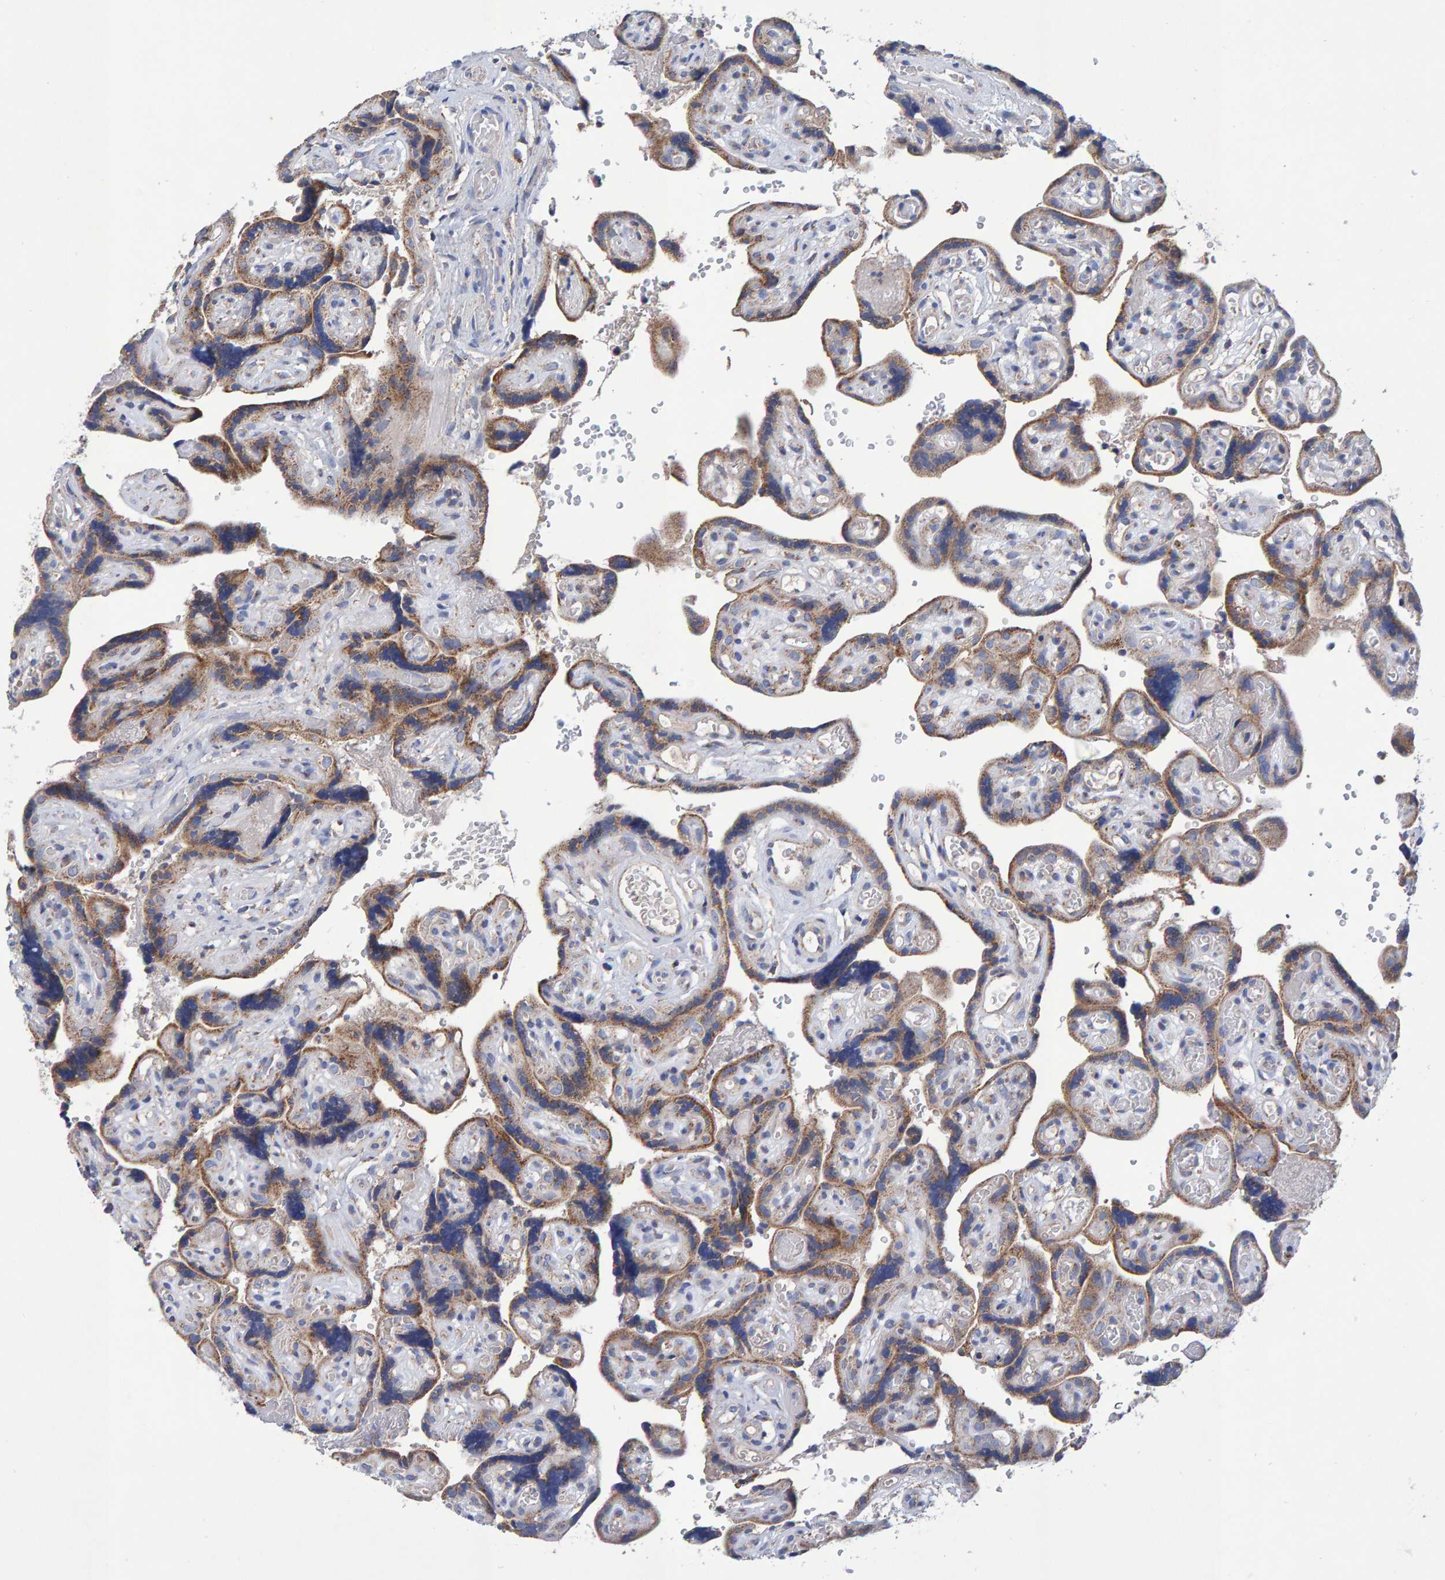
{"staining": {"intensity": "weak", "quantity": ">75%", "location": "cytoplasmic/membranous"}, "tissue": "placenta", "cell_type": "Decidual cells", "image_type": "normal", "snomed": [{"axis": "morphology", "description": "Normal tissue, NOS"}, {"axis": "topography", "description": "Placenta"}], "caption": "A high-resolution photomicrograph shows IHC staining of normal placenta, which shows weak cytoplasmic/membranous staining in approximately >75% of decidual cells.", "gene": "EFR3A", "patient": {"sex": "female", "age": 30}}